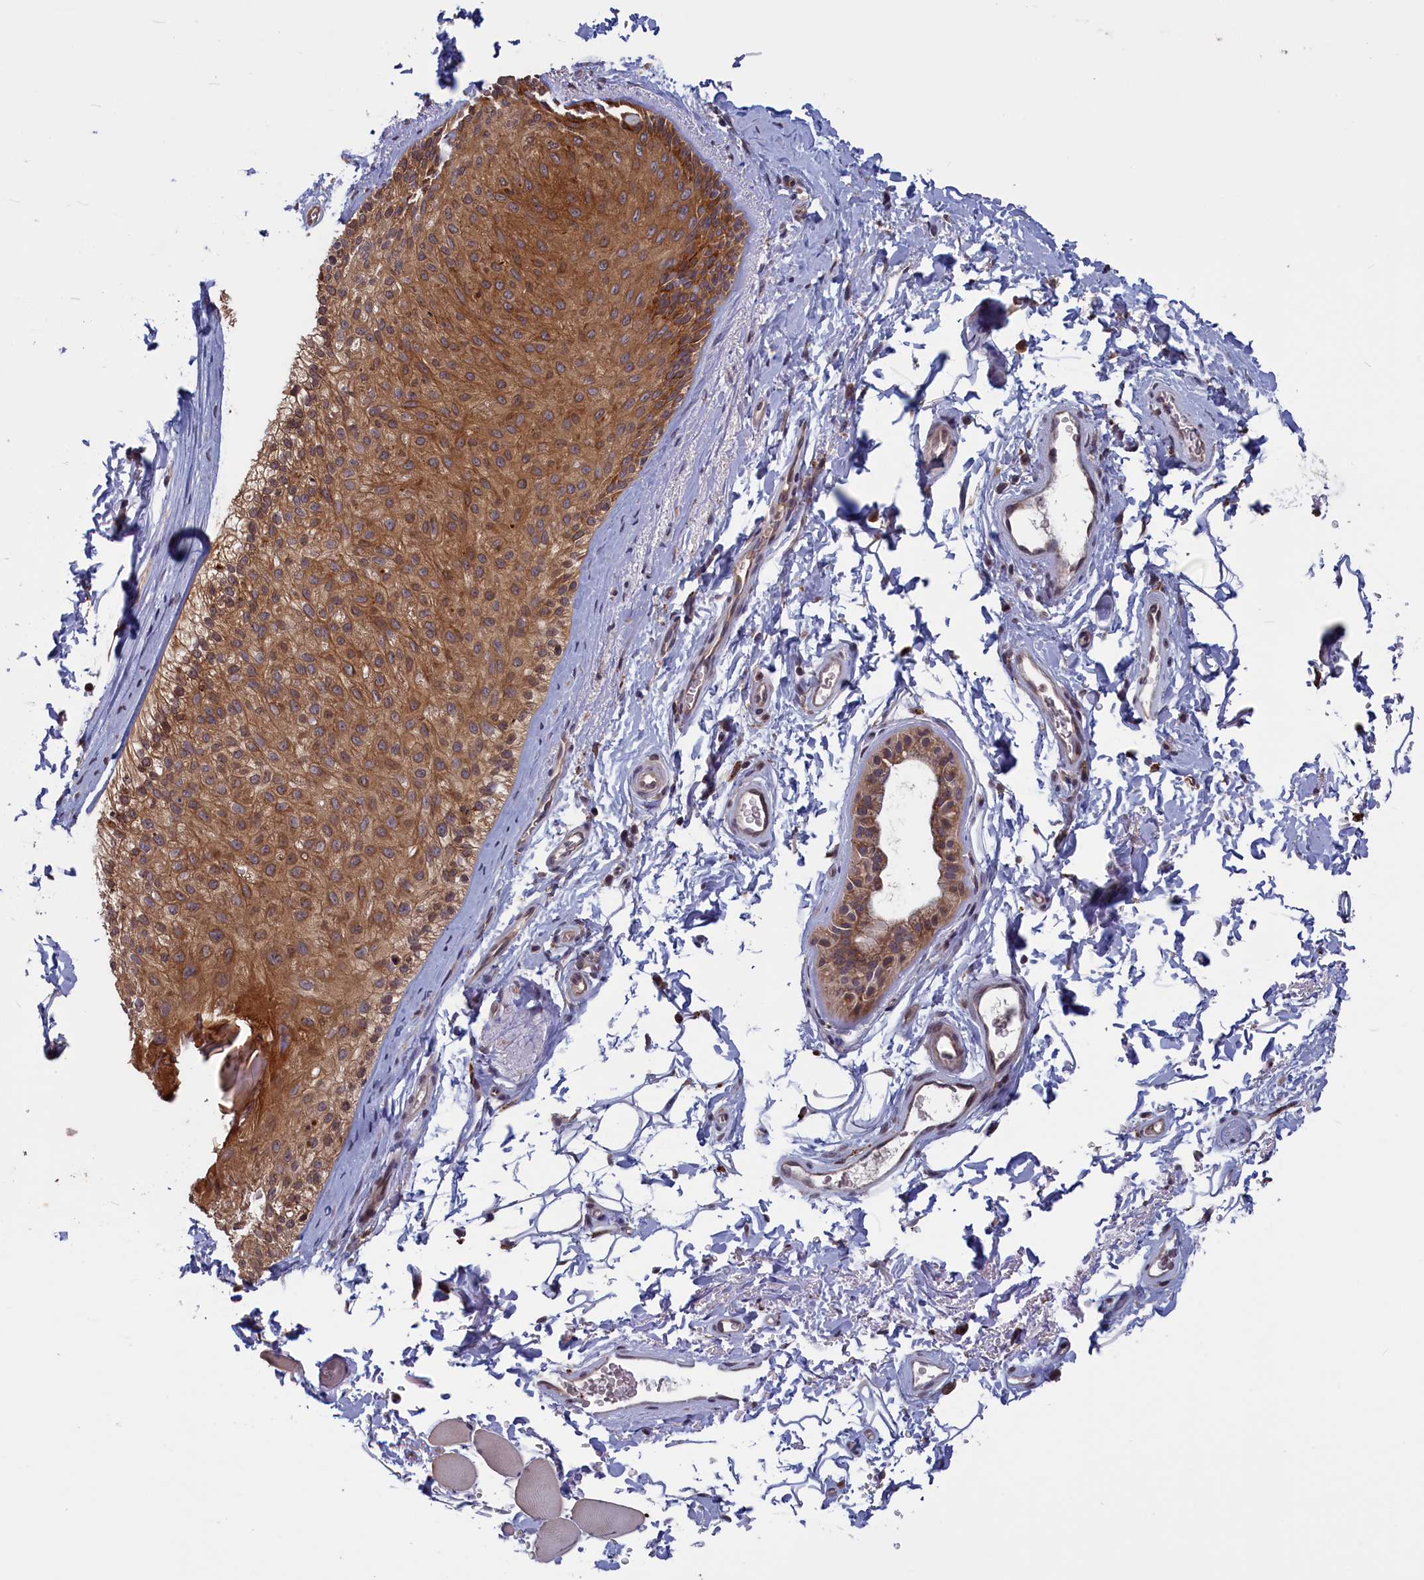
{"staining": {"intensity": "moderate", "quantity": ">75%", "location": "cytoplasmic/membranous,nuclear"}, "tissue": "skin", "cell_type": "Epidermal cells", "image_type": "normal", "snomed": [{"axis": "morphology", "description": "Normal tissue, NOS"}, {"axis": "topography", "description": "Anal"}], "caption": "Immunohistochemical staining of unremarkable skin demonstrates >75% levels of moderate cytoplasmic/membranous,nuclear protein positivity in approximately >75% of epidermal cells. The staining was performed using DAB to visualize the protein expression in brown, while the nuclei were stained in blue with hematoxylin (Magnification: 20x).", "gene": "CACTIN", "patient": {"sex": "male", "age": 44}}